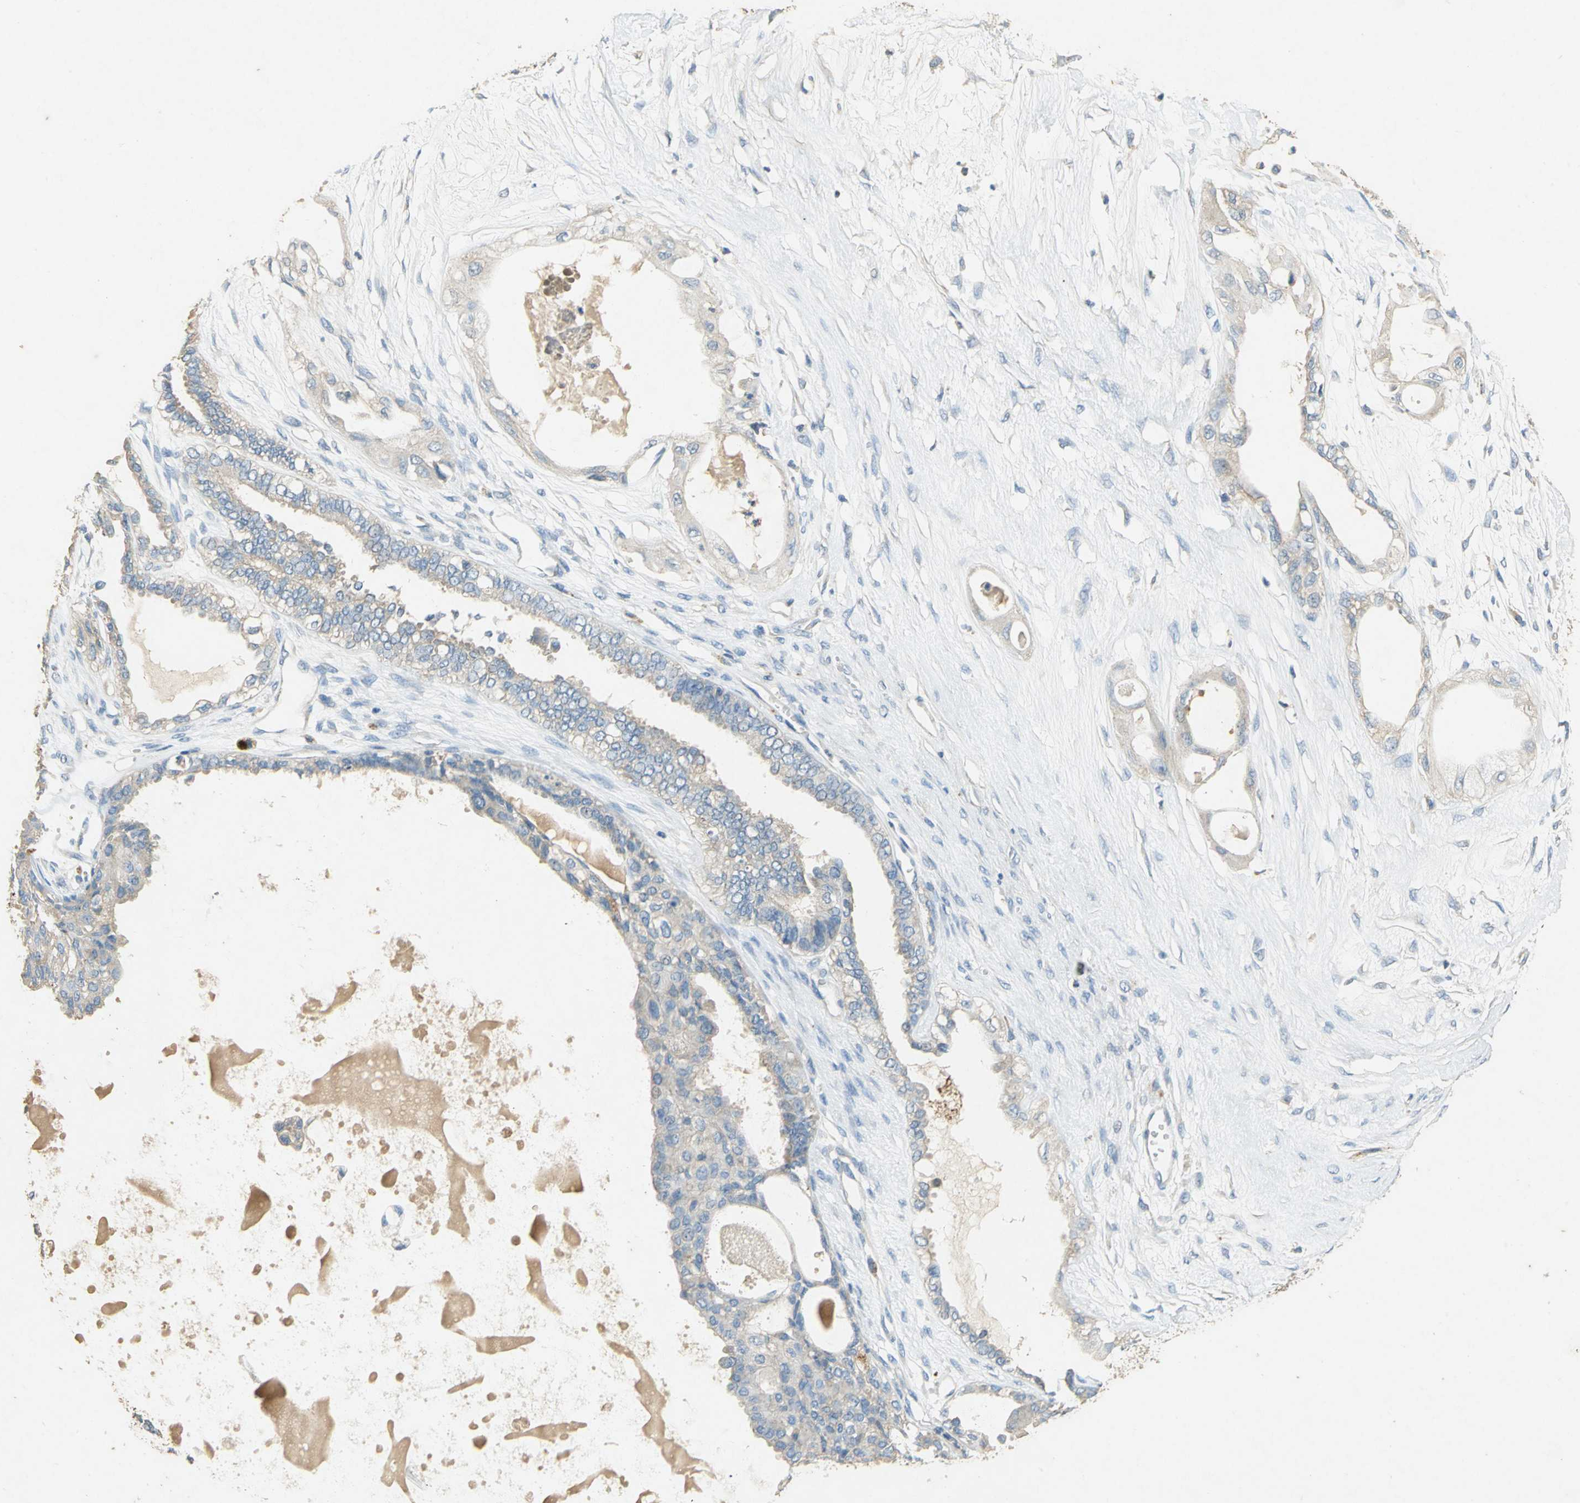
{"staining": {"intensity": "weak", "quantity": ">75%", "location": "cytoplasmic/membranous"}, "tissue": "ovarian cancer", "cell_type": "Tumor cells", "image_type": "cancer", "snomed": [{"axis": "morphology", "description": "Carcinoma, NOS"}, {"axis": "morphology", "description": "Carcinoma, endometroid"}, {"axis": "topography", "description": "Ovary"}], "caption": "The immunohistochemical stain shows weak cytoplasmic/membranous positivity in tumor cells of ovarian cancer tissue. Using DAB (brown) and hematoxylin (blue) stains, captured at high magnification using brightfield microscopy.", "gene": "ADAMTS5", "patient": {"sex": "female", "age": 50}}